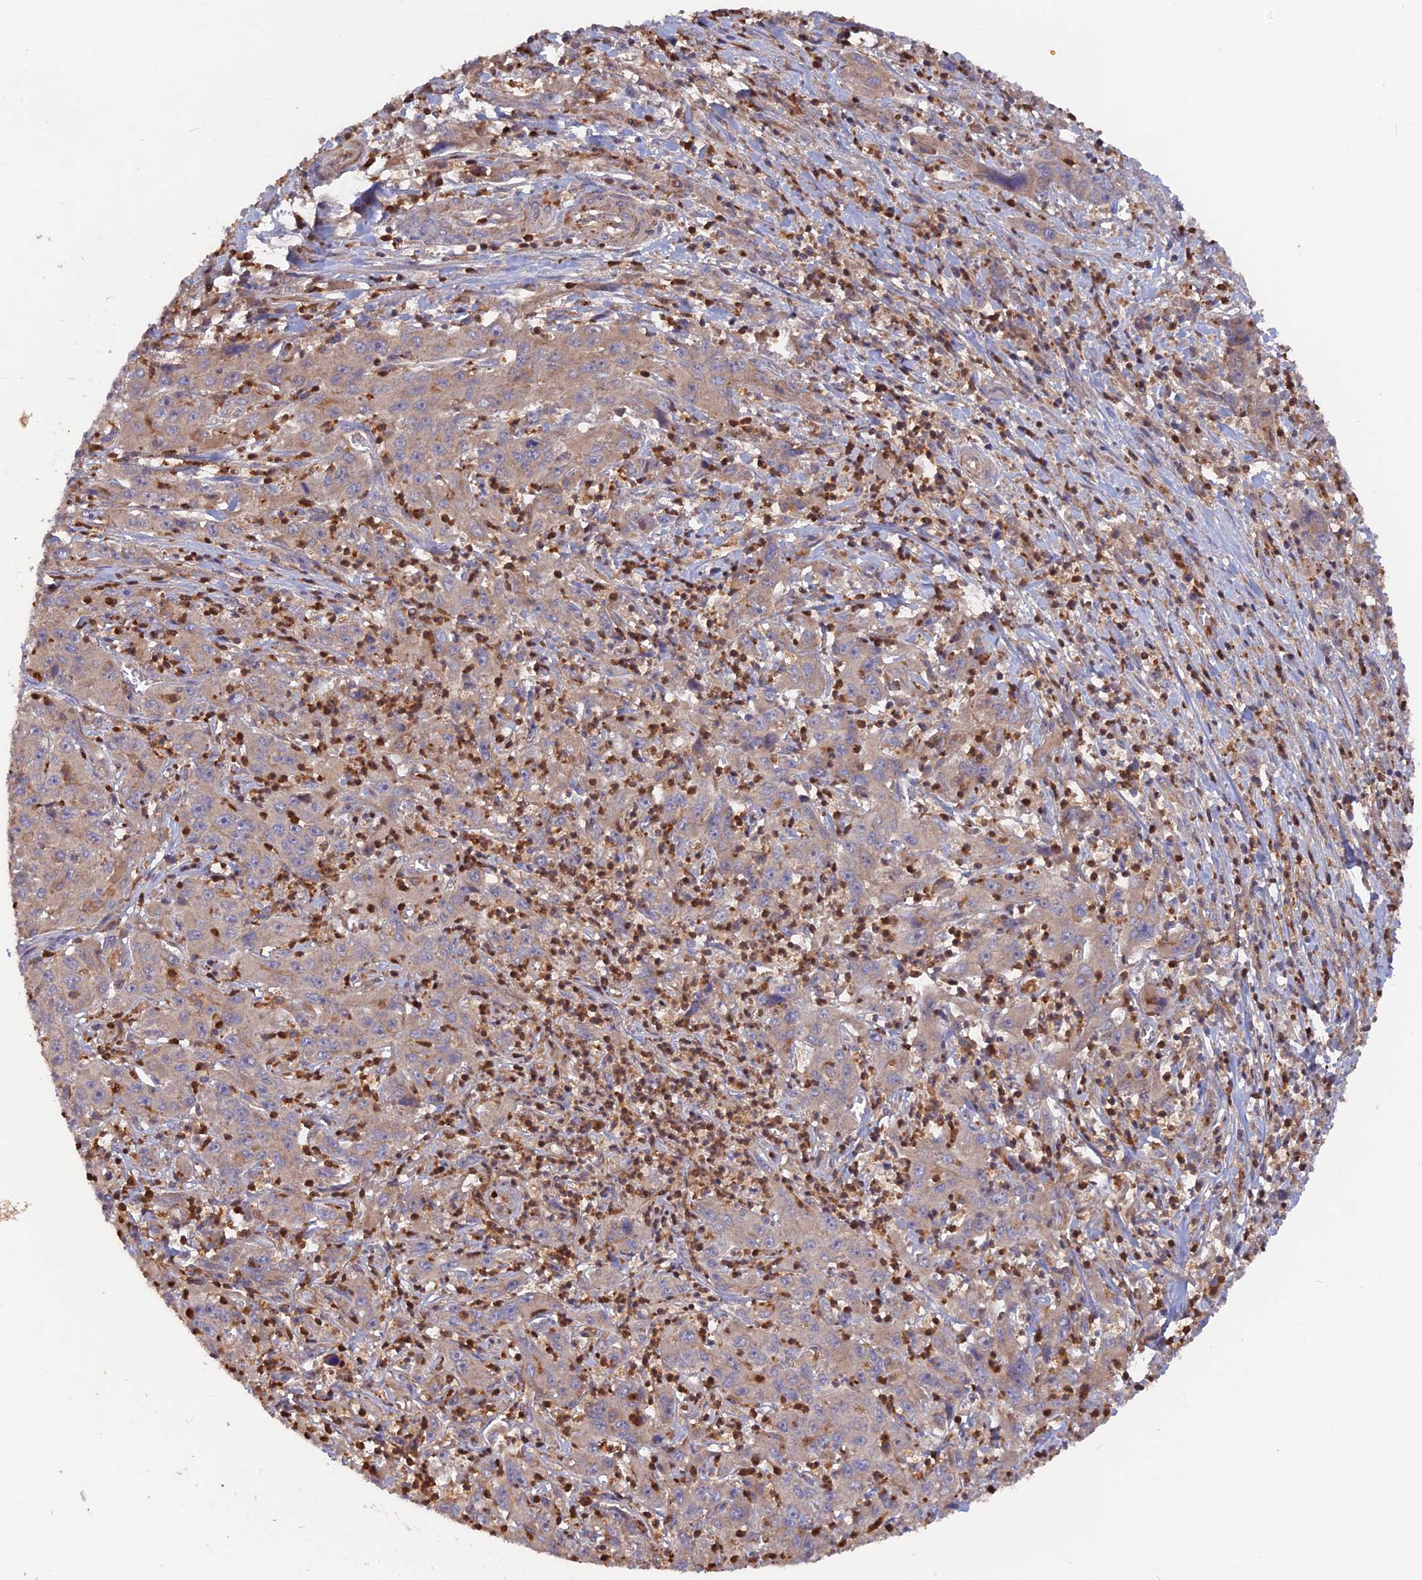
{"staining": {"intensity": "negative", "quantity": "none", "location": "none"}, "tissue": "liver cancer", "cell_type": "Tumor cells", "image_type": "cancer", "snomed": [{"axis": "morphology", "description": "Carcinoma, Hepatocellular, NOS"}, {"axis": "topography", "description": "Liver"}], "caption": "Immunohistochemical staining of liver cancer (hepatocellular carcinoma) reveals no significant staining in tumor cells.", "gene": "CPNE7", "patient": {"sex": "male", "age": 63}}